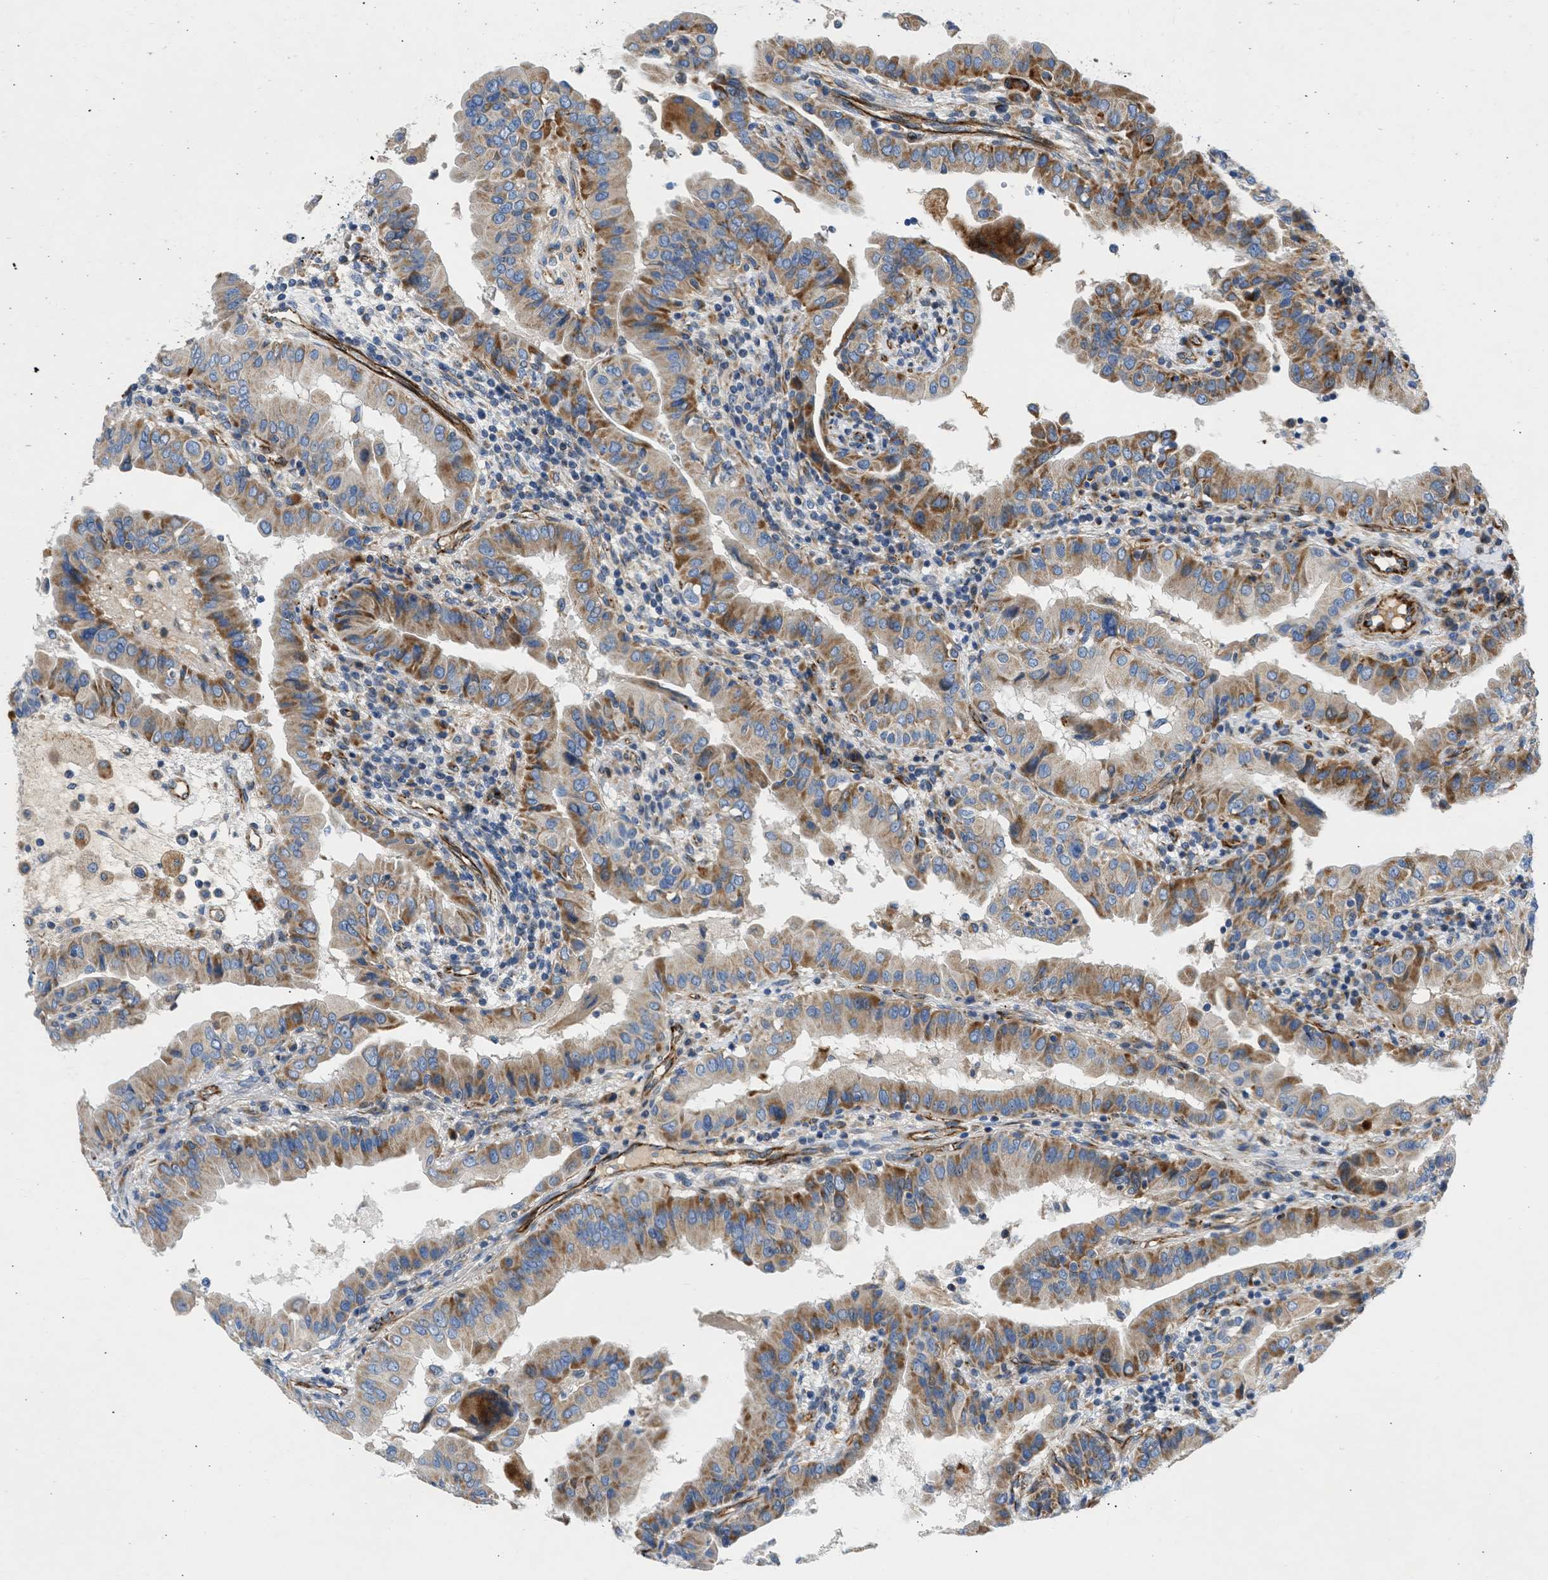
{"staining": {"intensity": "moderate", "quantity": ">75%", "location": "cytoplasmic/membranous"}, "tissue": "thyroid cancer", "cell_type": "Tumor cells", "image_type": "cancer", "snomed": [{"axis": "morphology", "description": "Papillary adenocarcinoma, NOS"}, {"axis": "topography", "description": "Thyroid gland"}], "caption": "Immunohistochemical staining of papillary adenocarcinoma (thyroid) demonstrates medium levels of moderate cytoplasmic/membranous protein expression in about >75% of tumor cells.", "gene": "ULK4", "patient": {"sex": "male", "age": 33}}